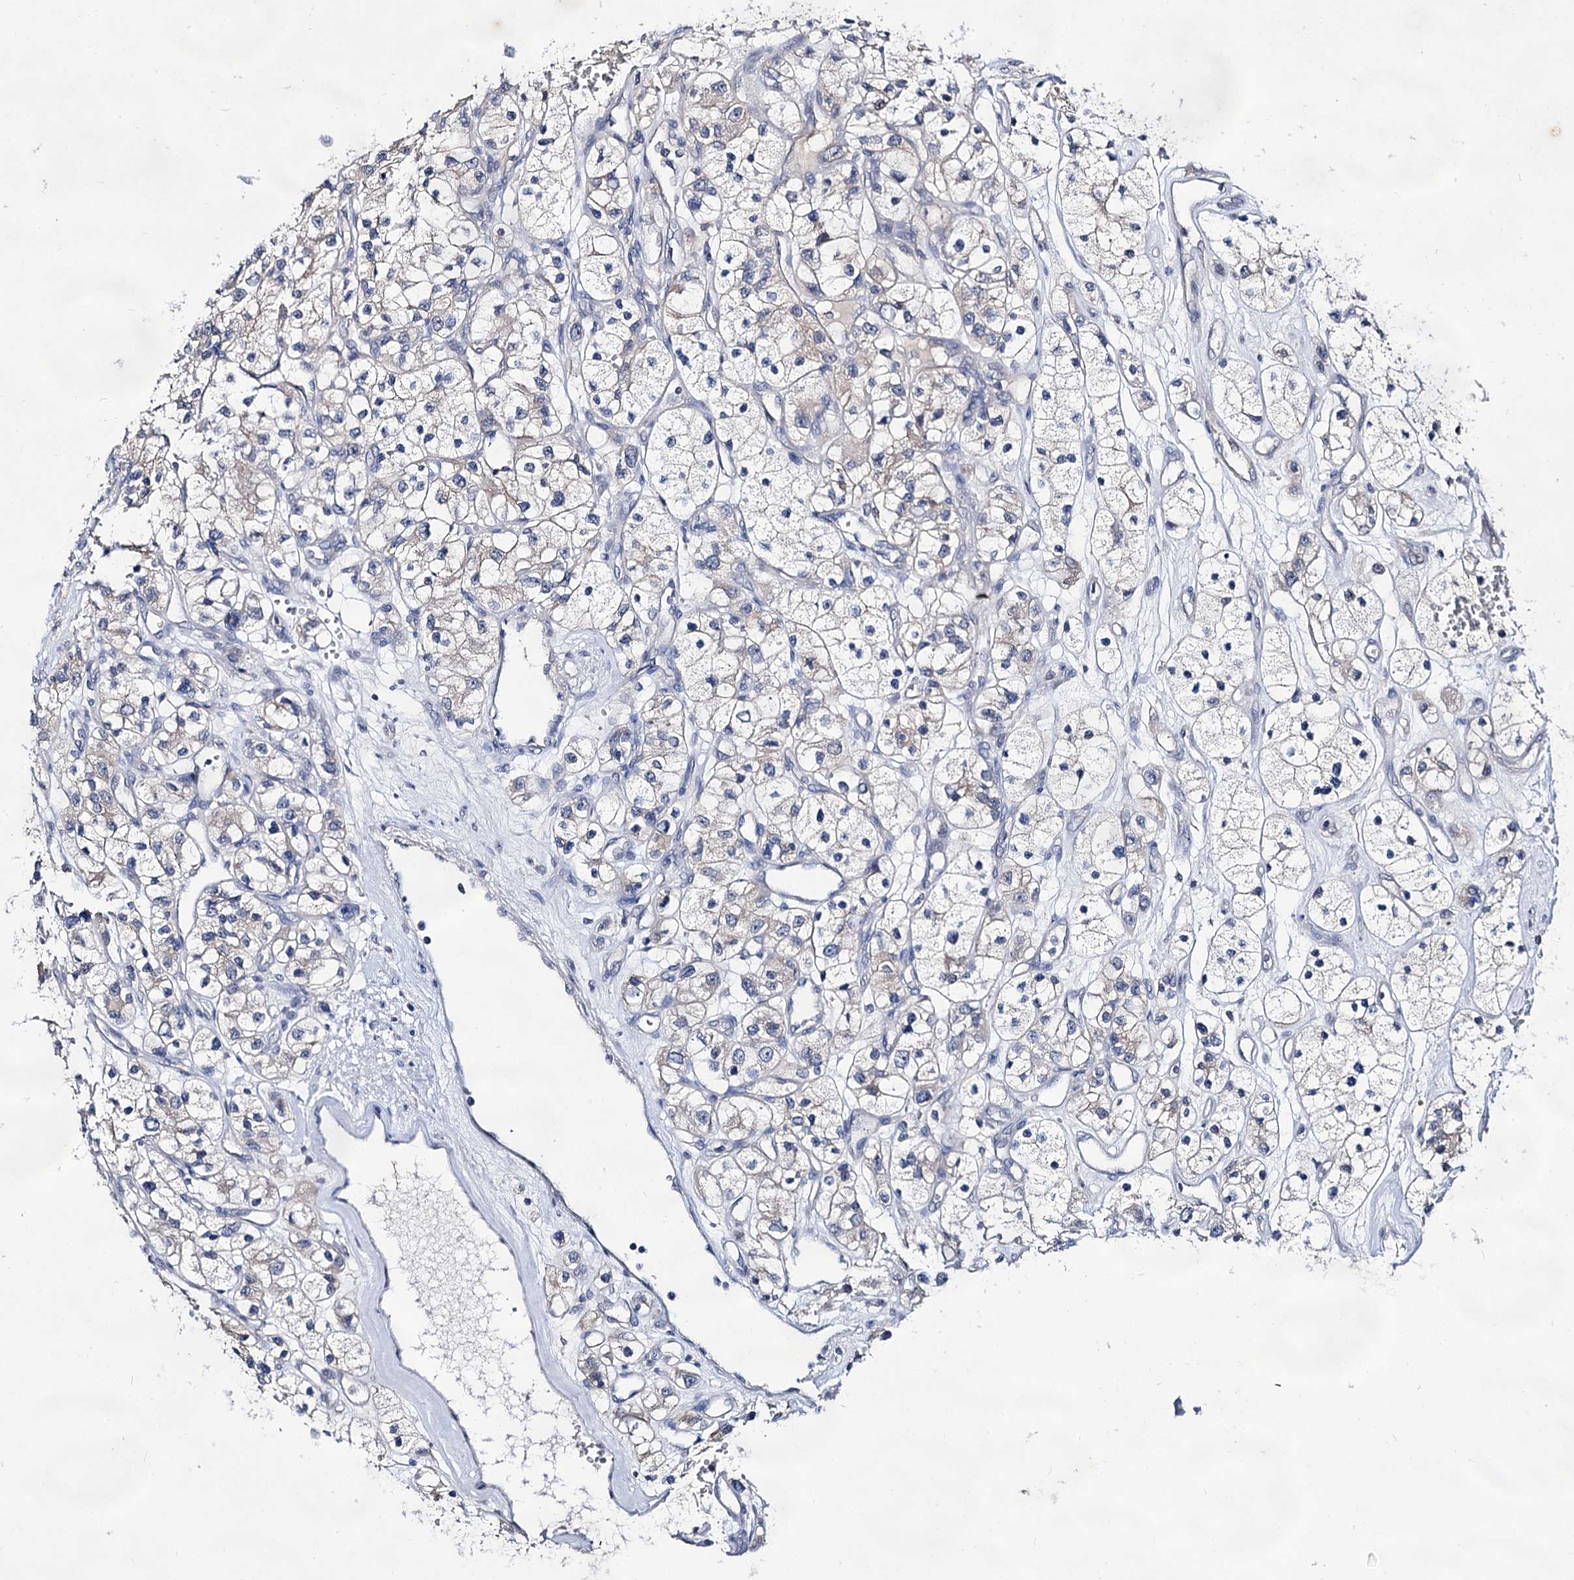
{"staining": {"intensity": "negative", "quantity": "none", "location": "none"}, "tissue": "renal cancer", "cell_type": "Tumor cells", "image_type": "cancer", "snomed": [{"axis": "morphology", "description": "Adenocarcinoma, NOS"}, {"axis": "topography", "description": "Kidney"}], "caption": "The photomicrograph shows no significant staining in tumor cells of adenocarcinoma (renal).", "gene": "ARFIP2", "patient": {"sex": "female", "age": 57}}